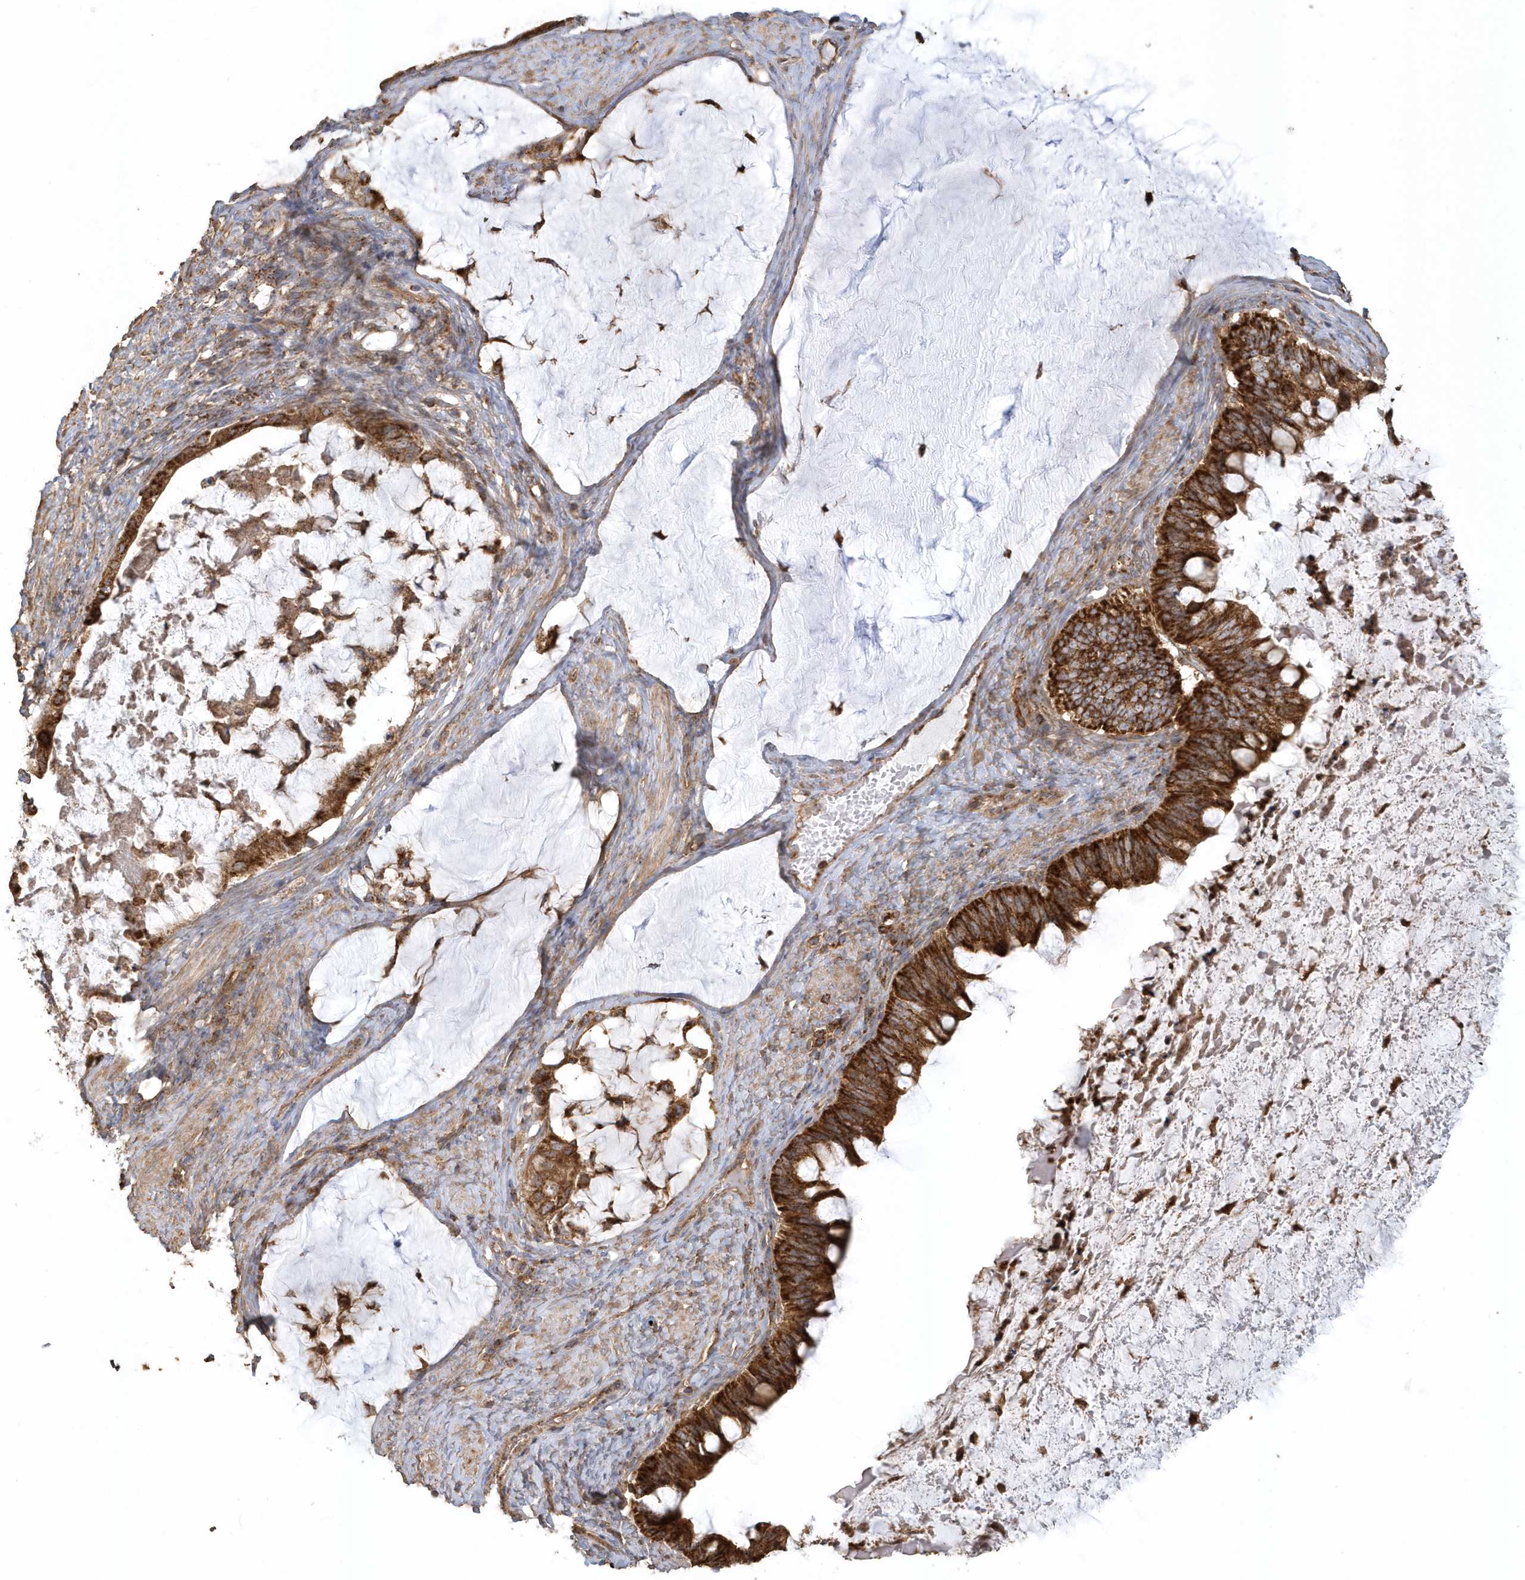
{"staining": {"intensity": "strong", "quantity": ">75%", "location": "cytoplasmic/membranous"}, "tissue": "ovarian cancer", "cell_type": "Tumor cells", "image_type": "cancer", "snomed": [{"axis": "morphology", "description": "Cystadenocarcinoma, mucinous, NOS"}, {"axis": "topography", "description": "Ovary"}], "caption": "The image shows a brown stain indicating the presence of a protein in the cytoplasmic/membranous of tumor cells in ovarian cancer.", "gene": "TRAIP", "patient": {"sex": "female", "age": 61}}